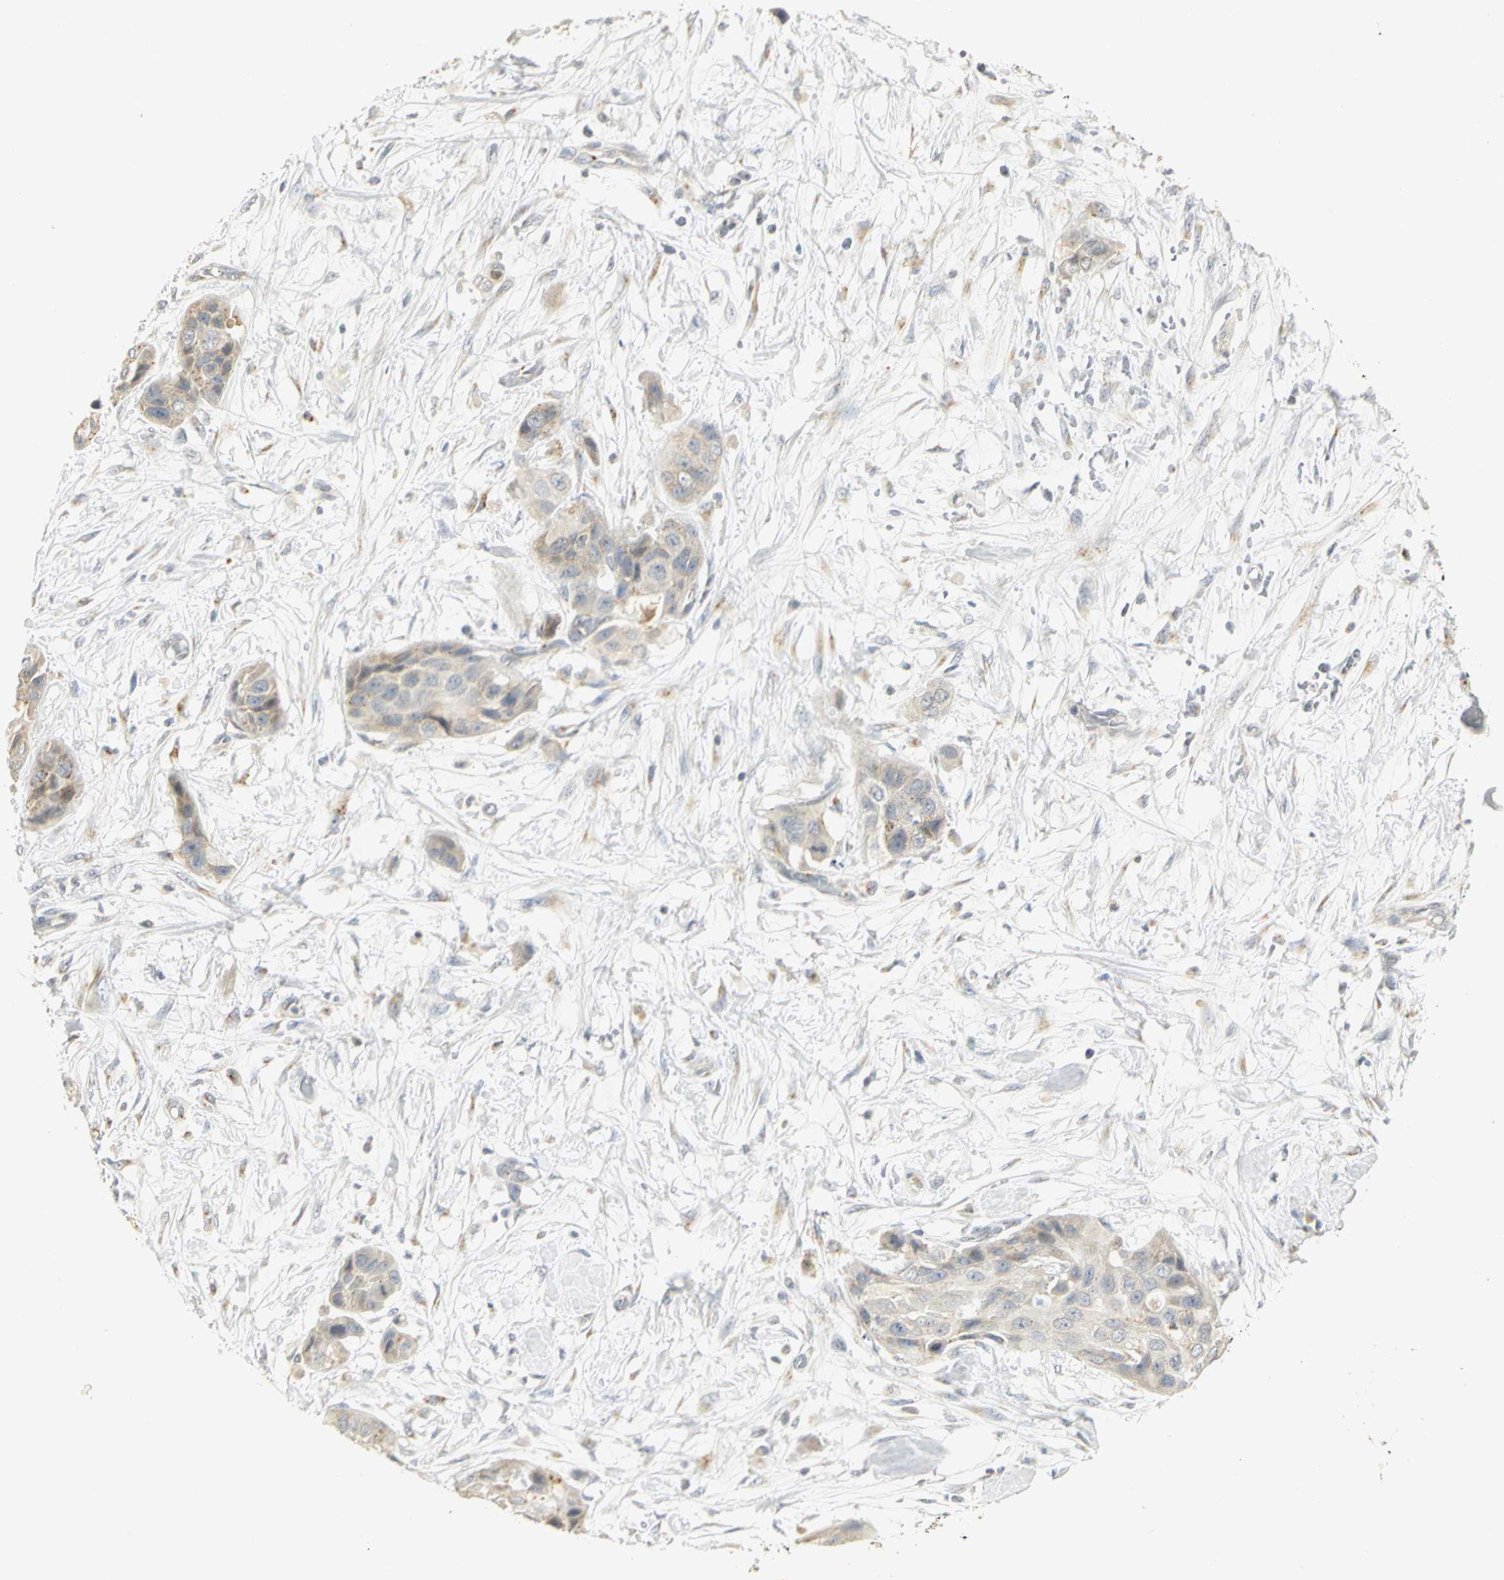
{"staining": {"intensity": "weak", "quantity": "25%-75%", "location": "cytoplasmic/membranous"}, "tissue": "pancreatic cancer", "cell_type": "Tumor cells", "image_type": "cancer", "snomed": [{"axis": "morphology", "description": "Adenocarcinoma, NOS"}, {"axis": "topography", "description": "Pancreas"}], "caption": "Immunohistochemistry (DAB) staining of human pancreatic adenocarcinoma displays weak cytoplasmic/membranous protein expression in approximately 25%-75% of tumor cells.", "gene": "TM9SF2", "patient": {"sex": "female", "age": 60}}